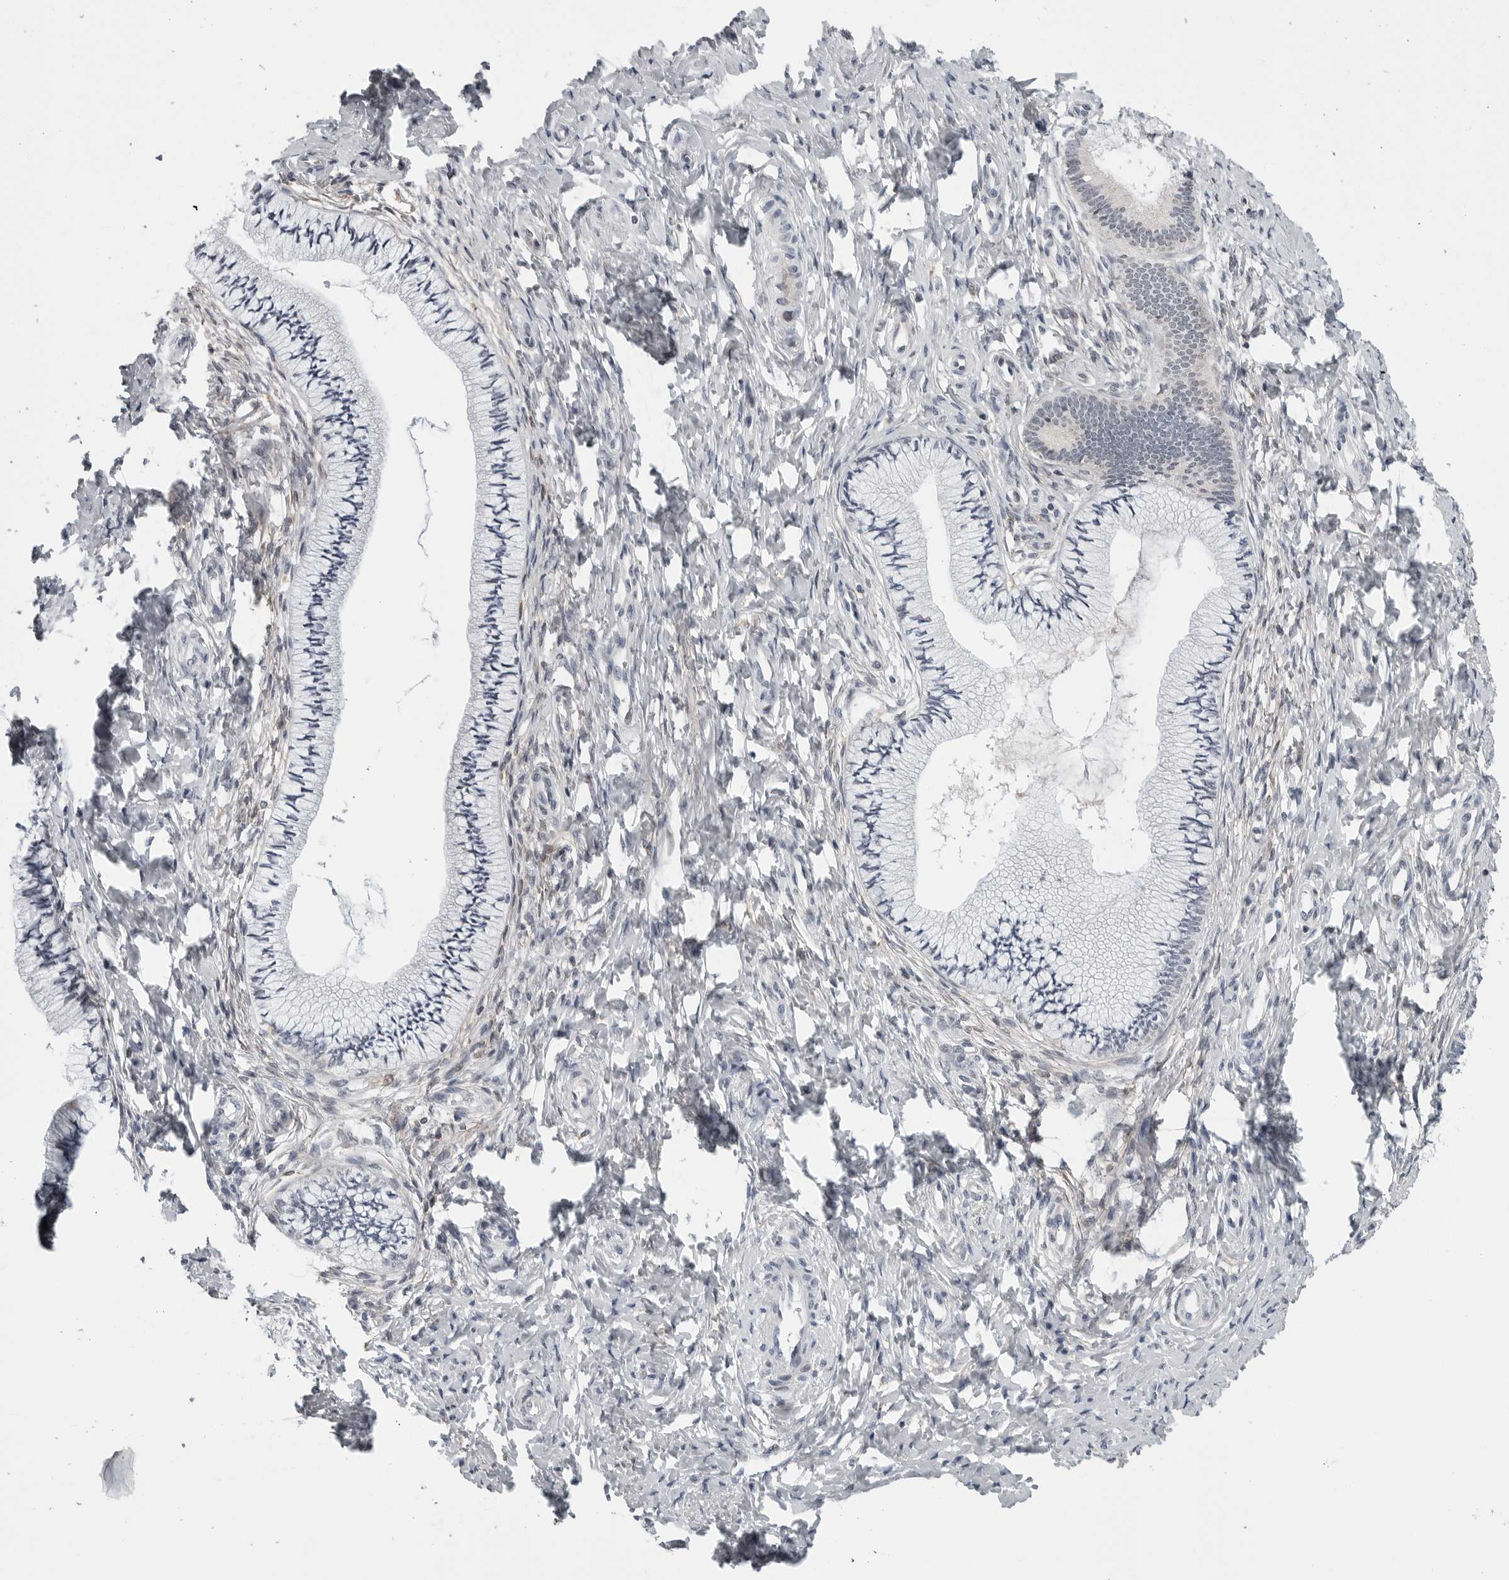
{"staining": {"intensity": "negative", "quantity": "none", "location": "none"}, "tissue": "cervix", "cell_type": "Glandular cells", "image_type": "normal", "snomed": [{"axis": "morphology", "description": "Normal tissue, NOS"}, {"axis": "topography", "description": "Cervix"}], "caption": "A high-resolution photomicrograph shows IHC staining of unremarkable cervix, which displays no significant positivity in glandular cells. (DAB immunohistochemistry (IHC) visualized using brightfield microscopy, high magnification).", "gene": "CDK20", "patient": {"sex": "female", "age": 36}}